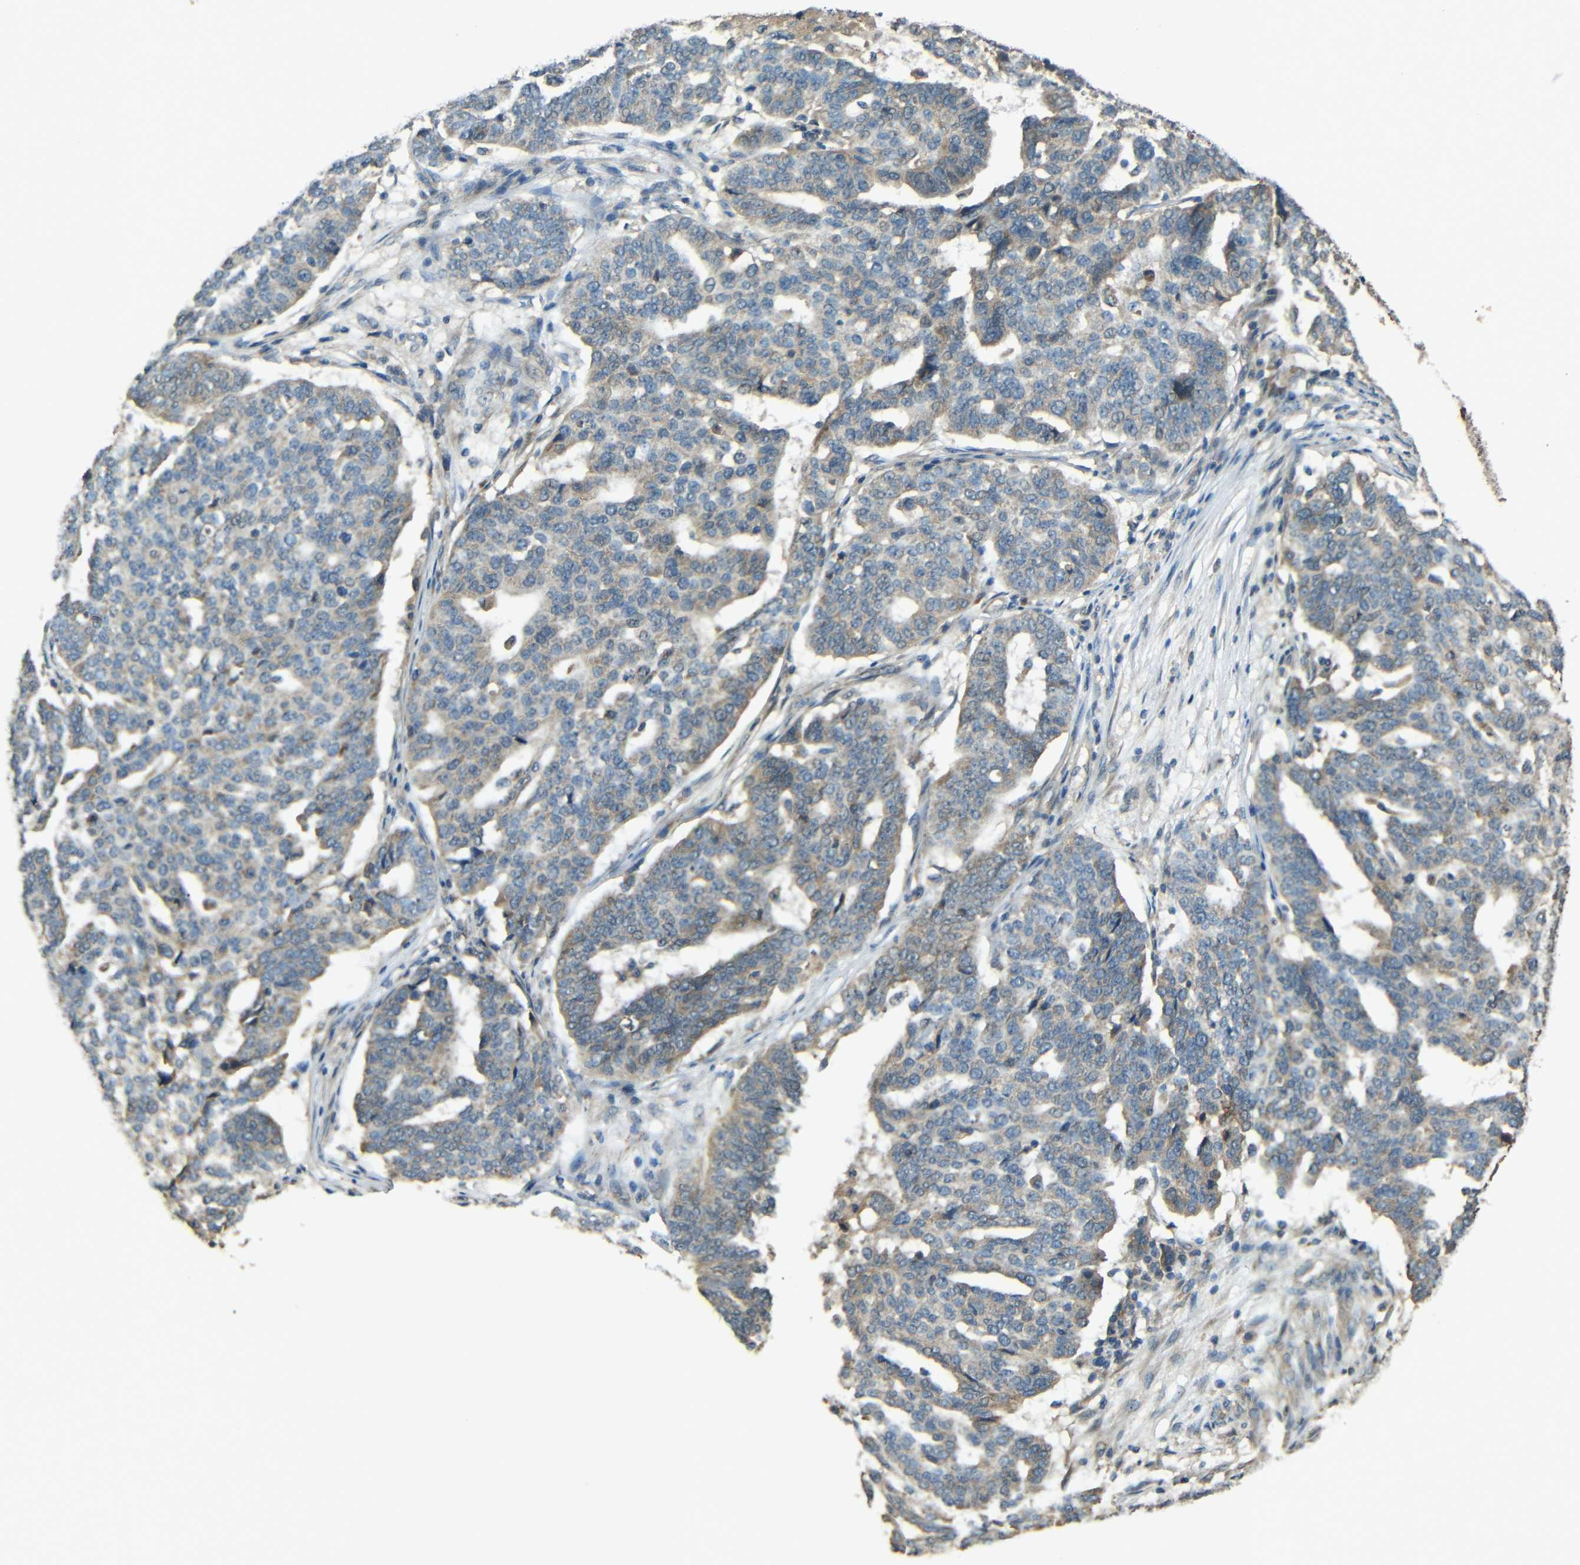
{"staining": {"intensity": "weak", "quantity": "25%-75%", "location": "cytoplasmic/membranous"}, "tissue": "ovarian cancer", "cell_type": "Tumor cells", "image_type": "cancer", "snomed": [{"axis": "morphology", "description": "Cystadenocarcinoma, serous, NOS"}, {"axis": "topography", "description": "Ovary"}], "caption": "This is an image of immunohistochemistry staining of ovarian cancer, which shows weak expression in the cytoplasmic/membranous of tumor cells.", "gene": "ACACA", "patient": {"sex": "female", "age": 59}}